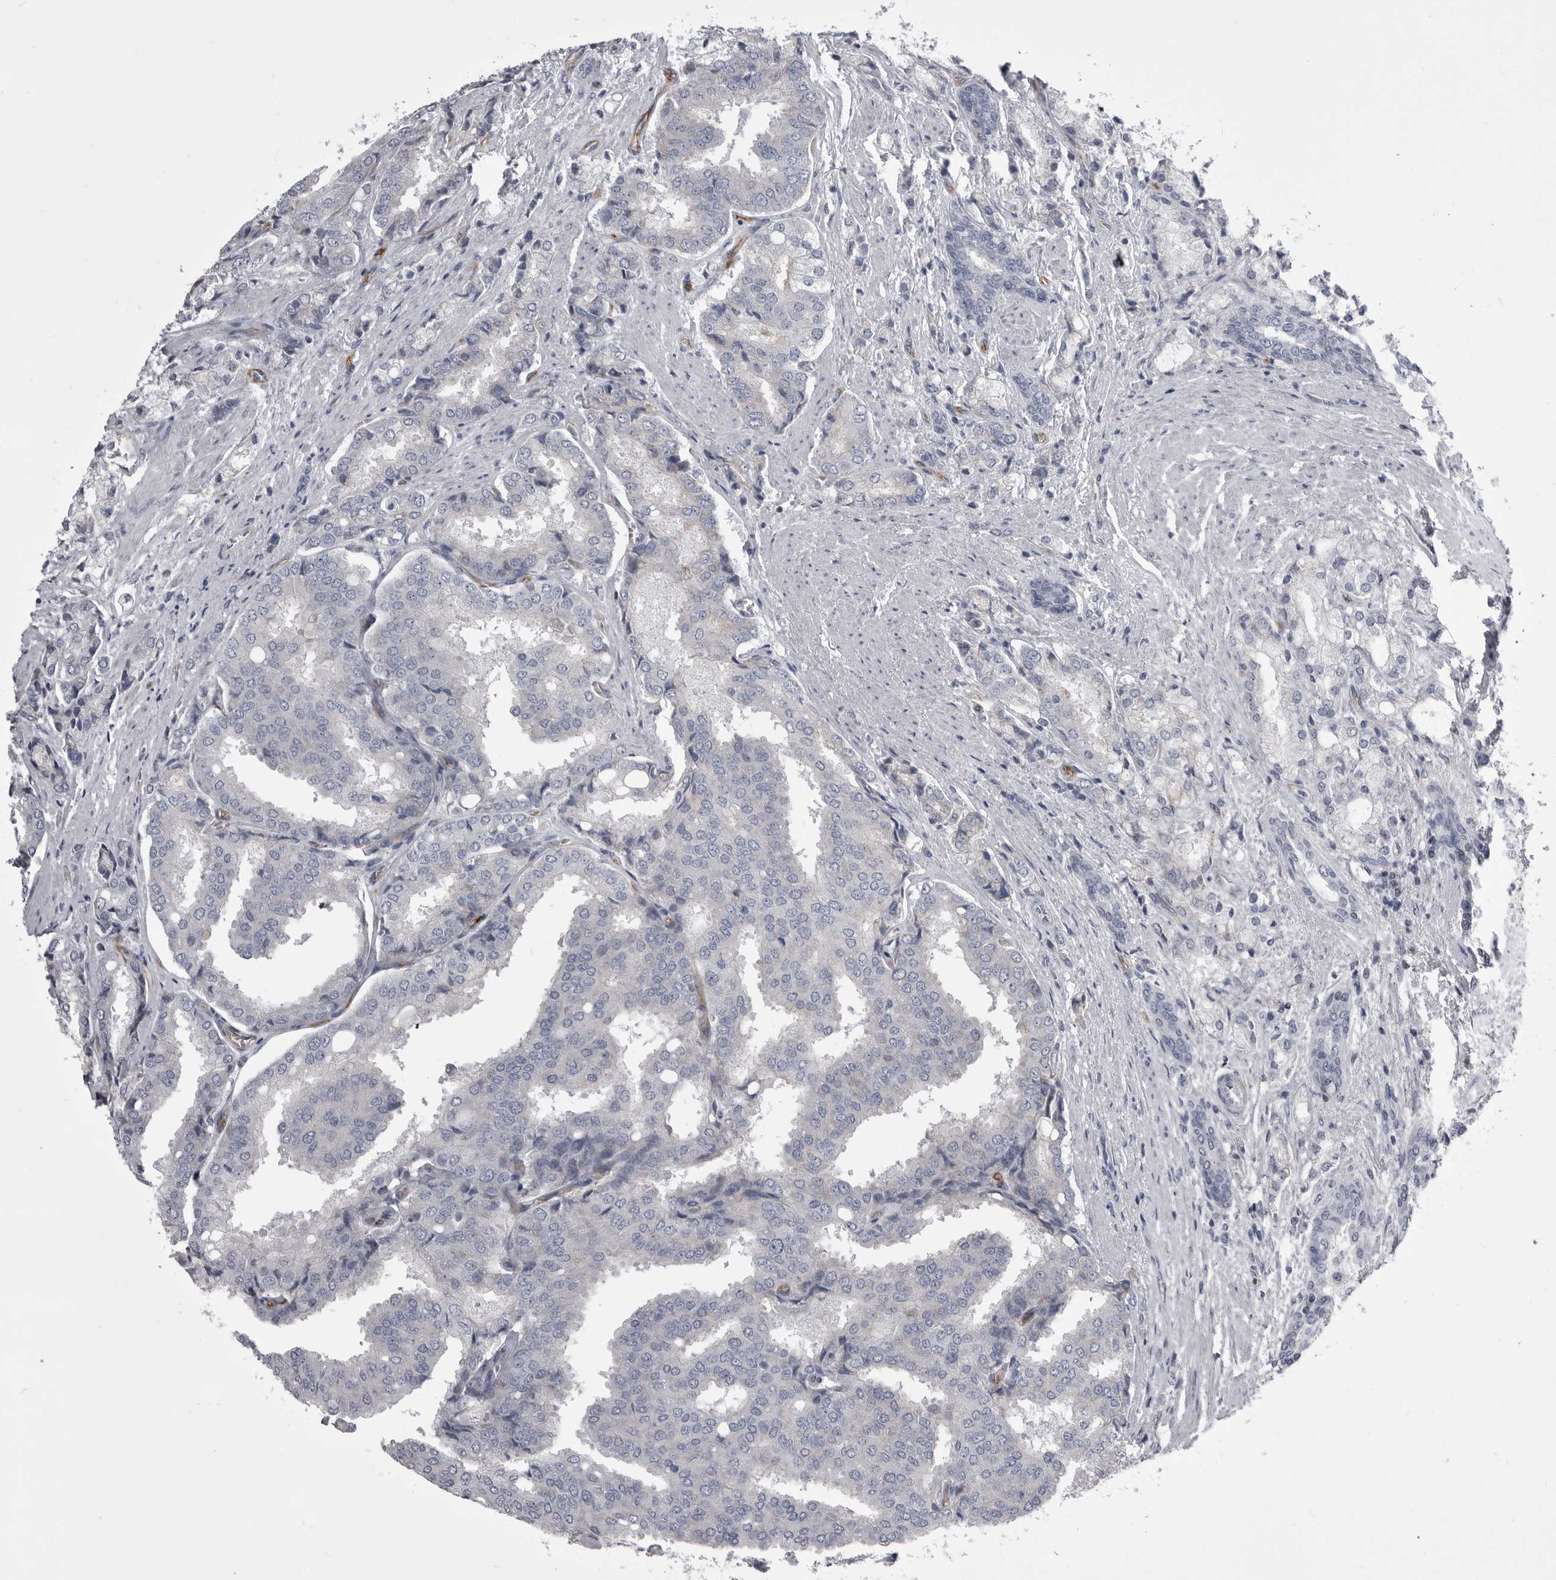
{"staining": {"intensity": "negative", "quantity": "none", "location": "none"}, "tissue": "prostate cancer", "cell_type": "Tumor cells", "image_type": "cancer", "snomed": [{"axis": "morphology", "description": "Adenocarcinoma, High grade"}, {"axis": "topography", "description": "Prostate"}], "caption": "A micrograph of prostate adenocarcinoma (high-grade) stained for a protein exhibits no brown staining in tumor cells.", "gene": "OPLAH", "patient": {"sex": "male", "age": 50}}